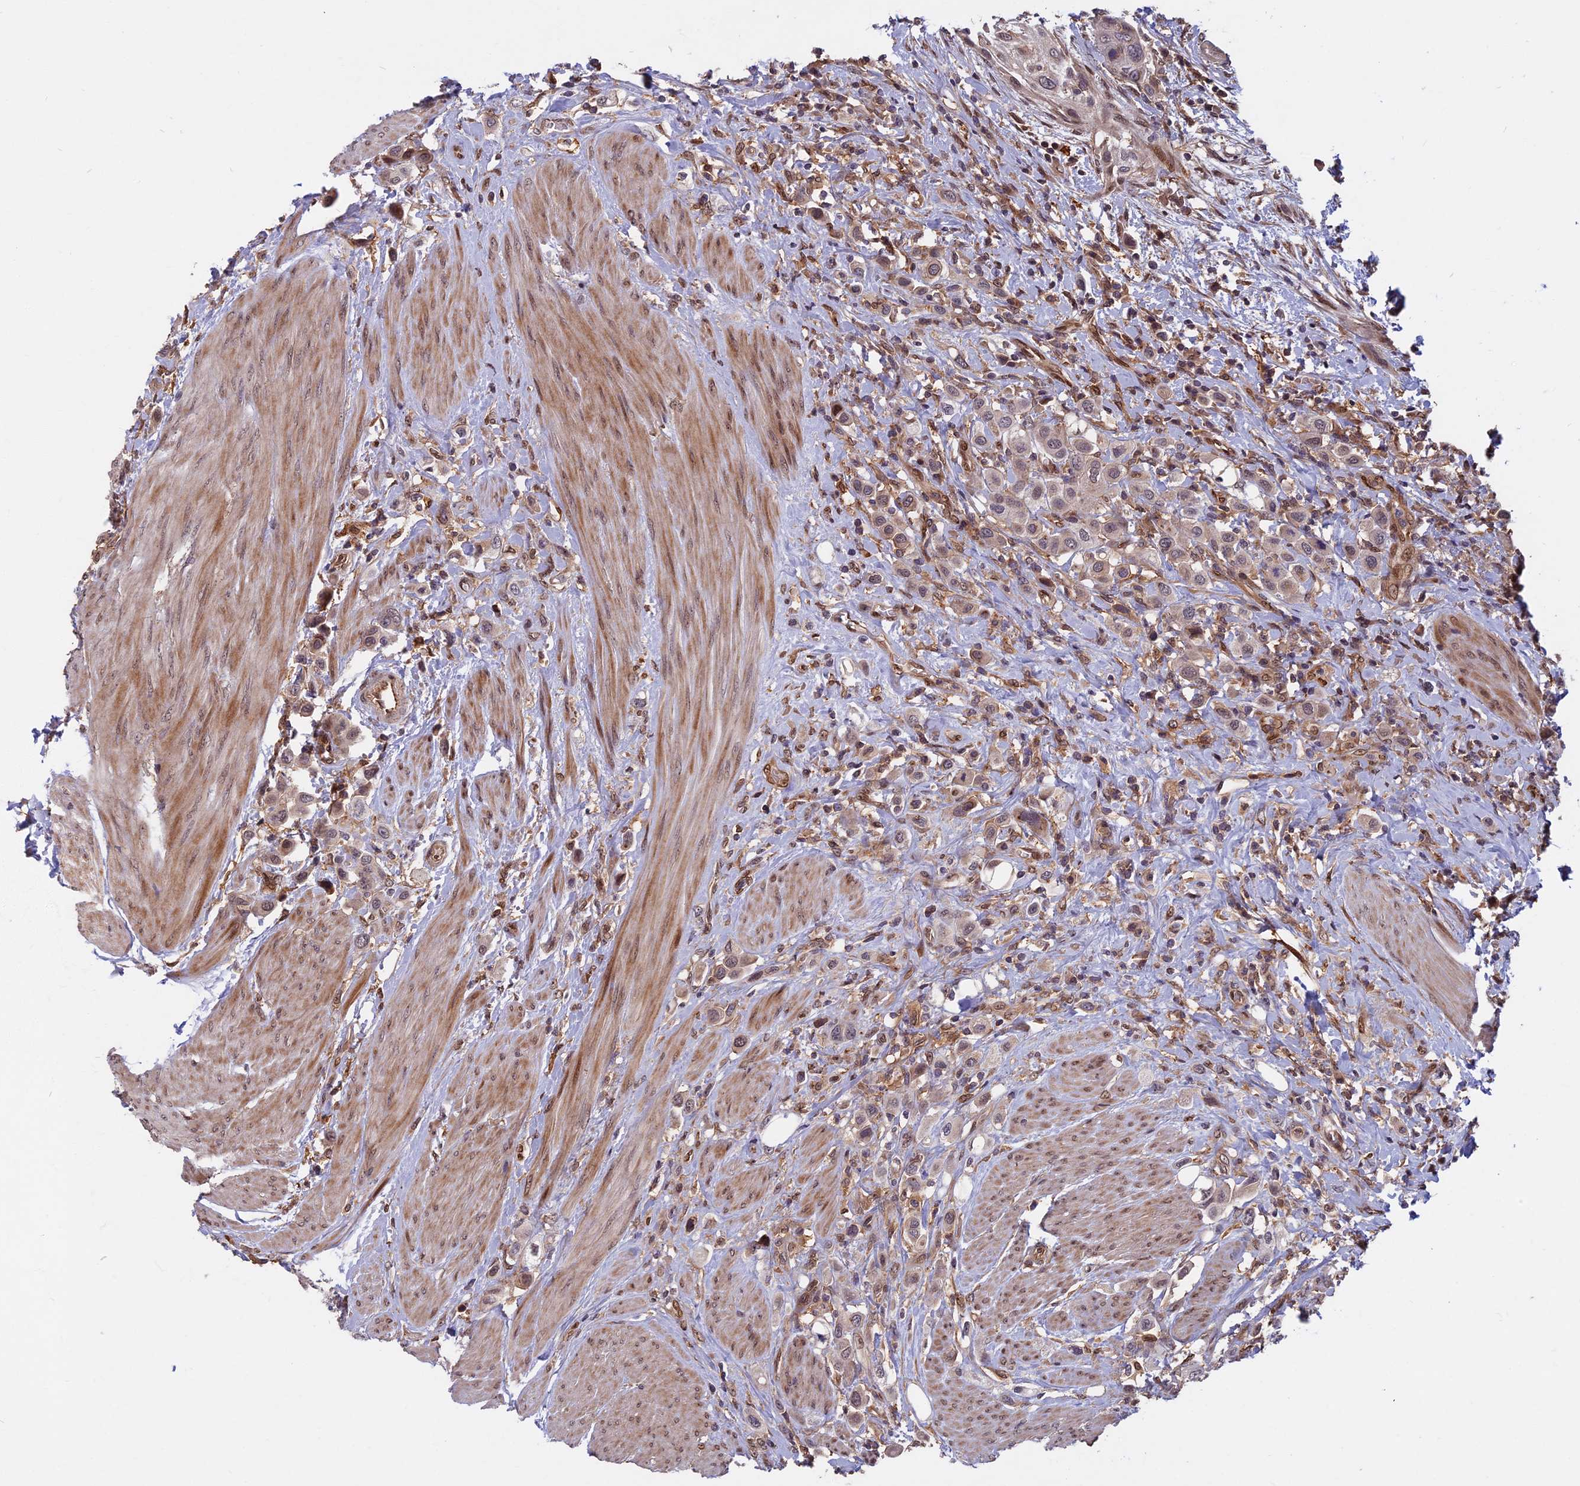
{"staining": {"intensity": "weak", "quantity": "25%-75%", "location": "nuclear"}, "tissue": "urothelial cancer", "cell_type": "Tumor cells", "image_type": "cancer", "snomed": [{"axis": "morphology", "description": "Urothelial carcinoma, High grade"}, {"axis": "topography", "description": "Urinary bladder"}], "caption": "Immunohistochemical staining of human urothelial cancer displays weak nuclear protein expression in approximately 25%-75% of tumor cells.", "gene": "SPG11", "patient": {"sex": "male", "age": 50}}